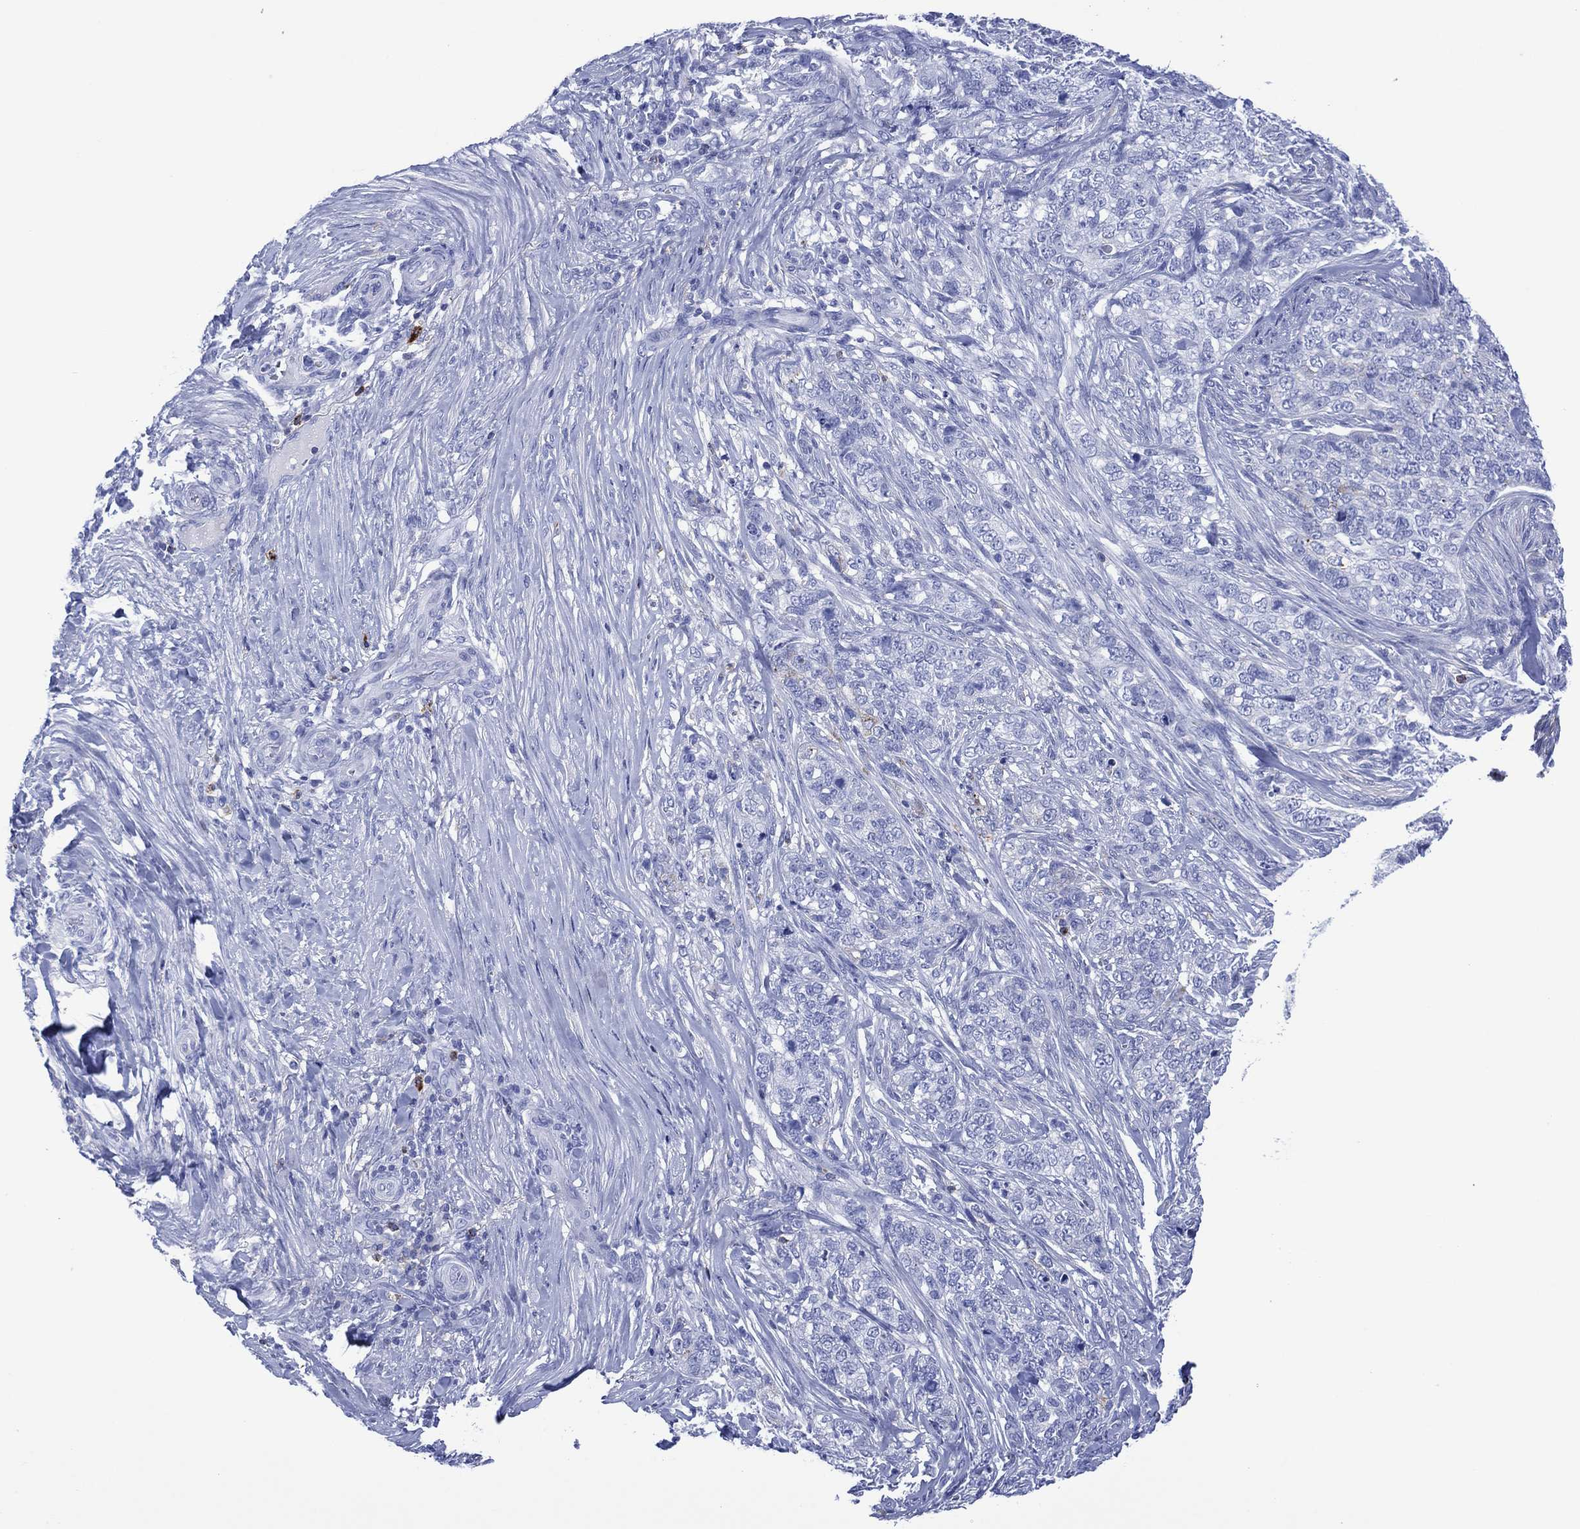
{"staining": {"intensity": "negative", "quantity": "none", "location": "none"}, "tissue": "skin cancer", "cell_type": "Tumor cells", "image_type": "cancer", "snomed": [{"axis": "morphology", "description": "Basal cell carcinoma"}, {"axis": "topography", "description": "Skin"}], "caption": "This is an IHC photomicrograph of human skin cancer. There is no expression in tumor cells.", "gene": "DPP4", "patient": {"sex": "female", "age": 69}}